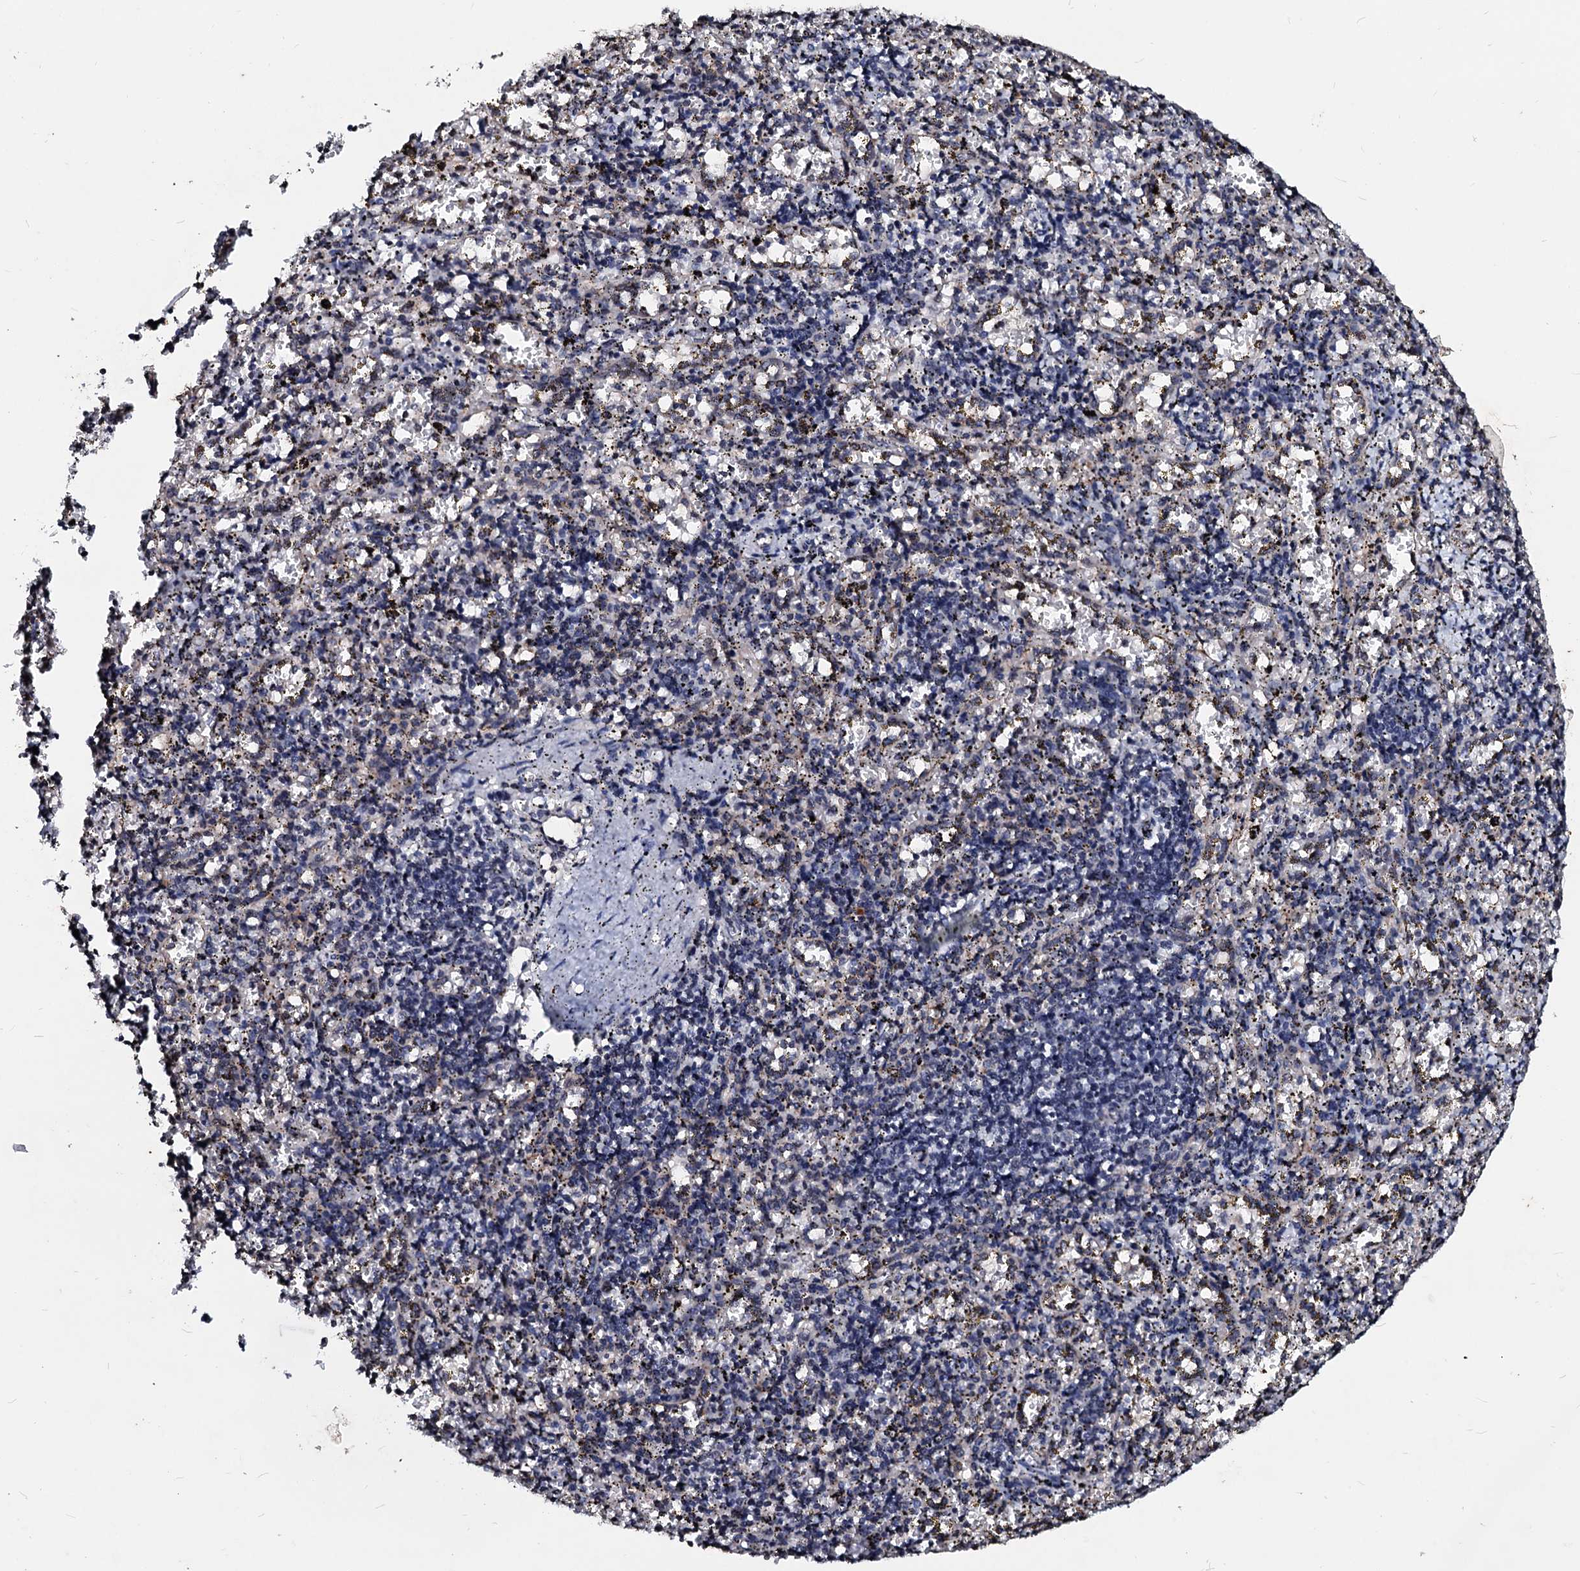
{"staining": {"intensity": "moderate", "quantity": "25%-75%", "location": "cytoplasmic/membranous"}, "tissue": "spleen", "cell_type": "Cells in red pulp", "image_type": "normal", "snomed": [{"axis": "morphology", "description": "Normal tissue, NOS"}, {"axis": "topography", "description": "Spleen"}], "caption": "Immunohistochemical staining of unremarkable human spleen reveals 25%-75% levels of moderate cytoplasmic/membranous protein positivity in about 25%-75% of cells in red pulp. (DAB IHC with brightfield microscopy, high magnification).", "gene": "LSM11", "patient": {"sex": "male", "age": 11}}